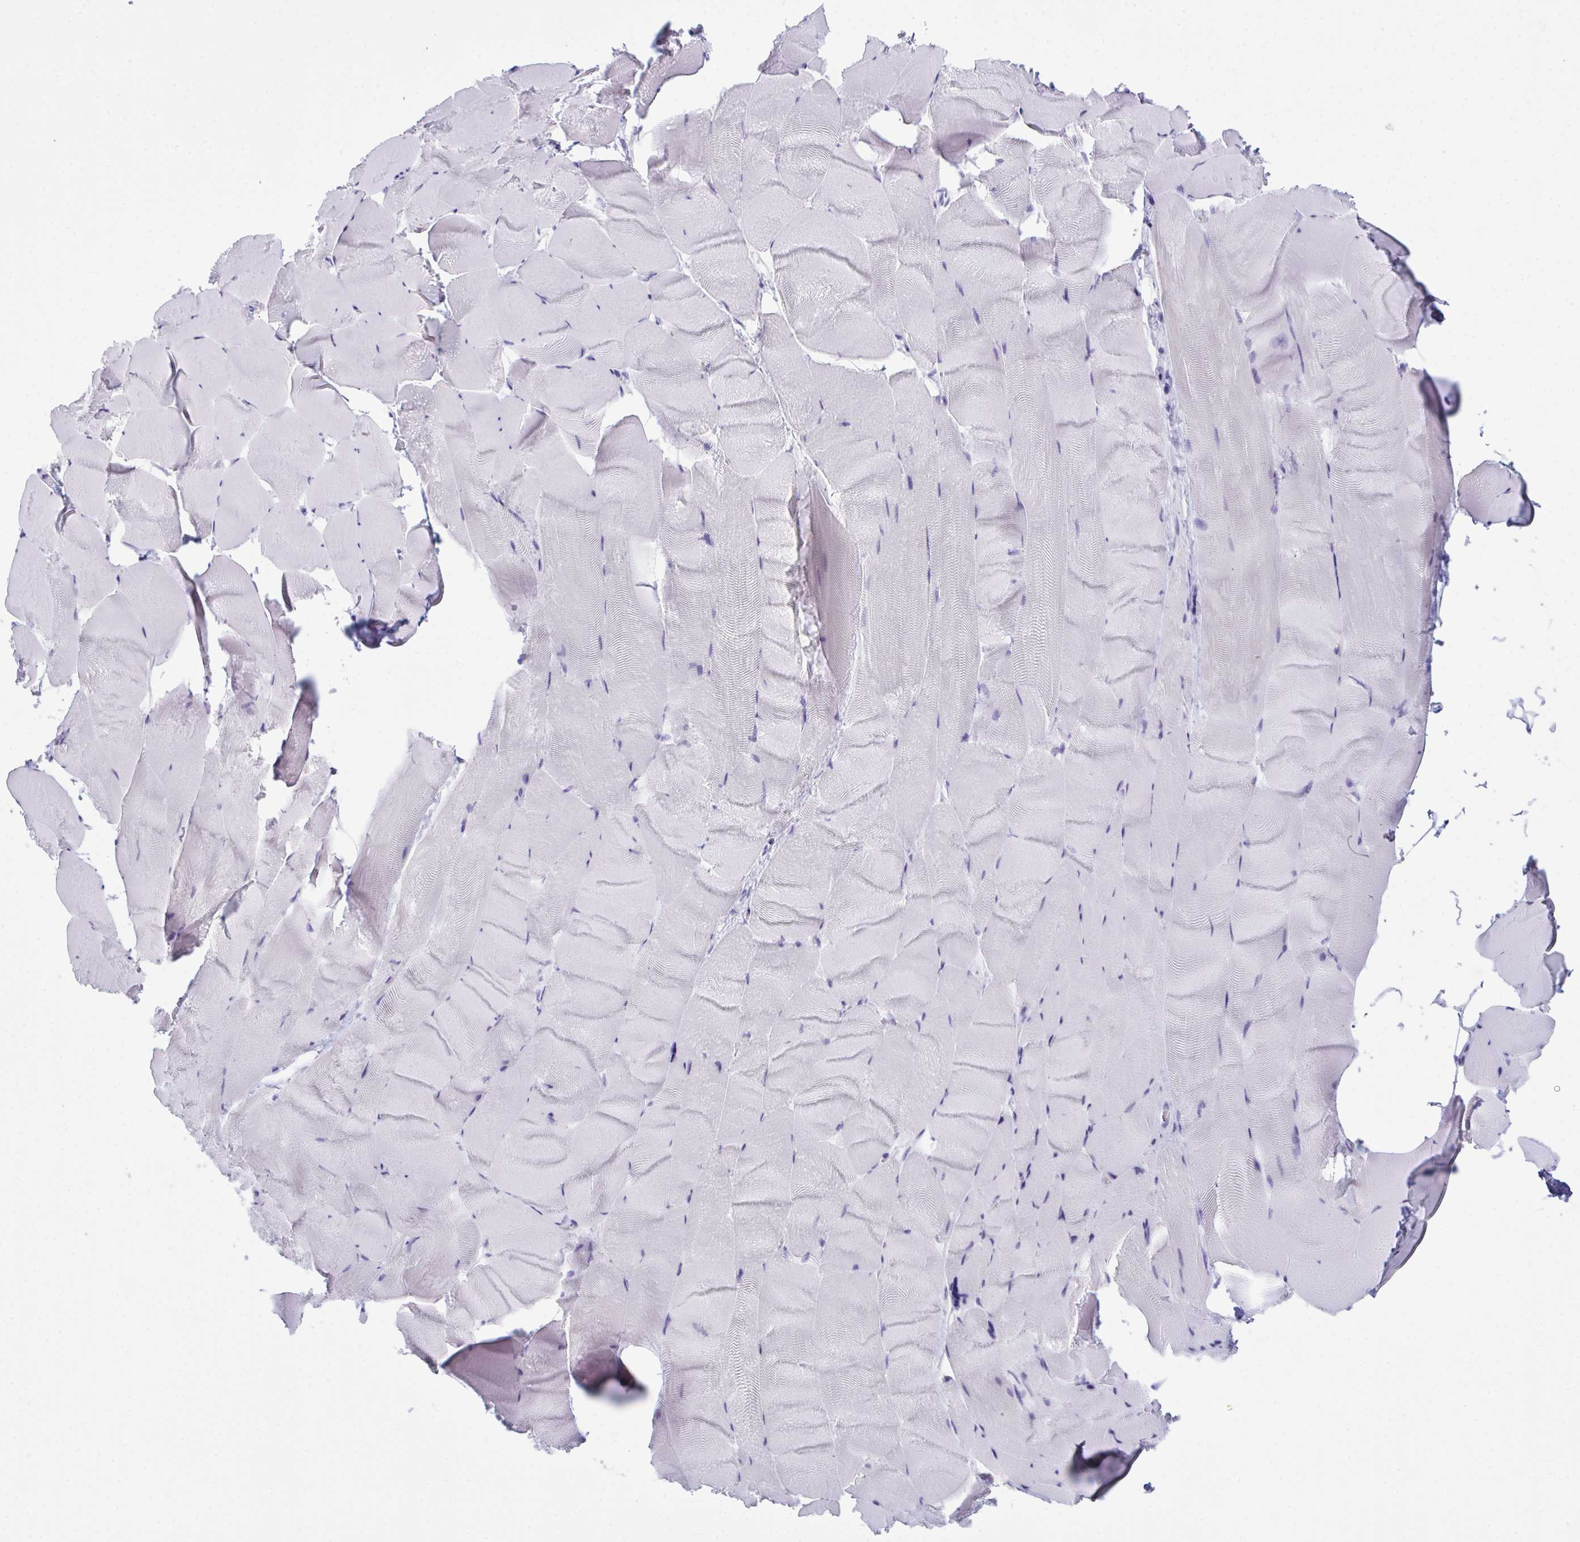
{"staining": {"intensity": "negative", "quantity": "none", "location": "none"}, "tissue": "skeletal muscle", "cell_type": "Myocytes", "image_type": "normal", "snomed": [{"axis": "morphology", "description": "Normal tissue, NOS"}, {"axis": "topography", "description": "Skeletal muscle"}], "caption": "Immunohistochemistry photomicrograph of normal skeletal muscle stained for a protein (brown), which demonstrates no expression in myocytes.", "gene": "BBS1", "patient": {"sex": "female", "age": 64}}